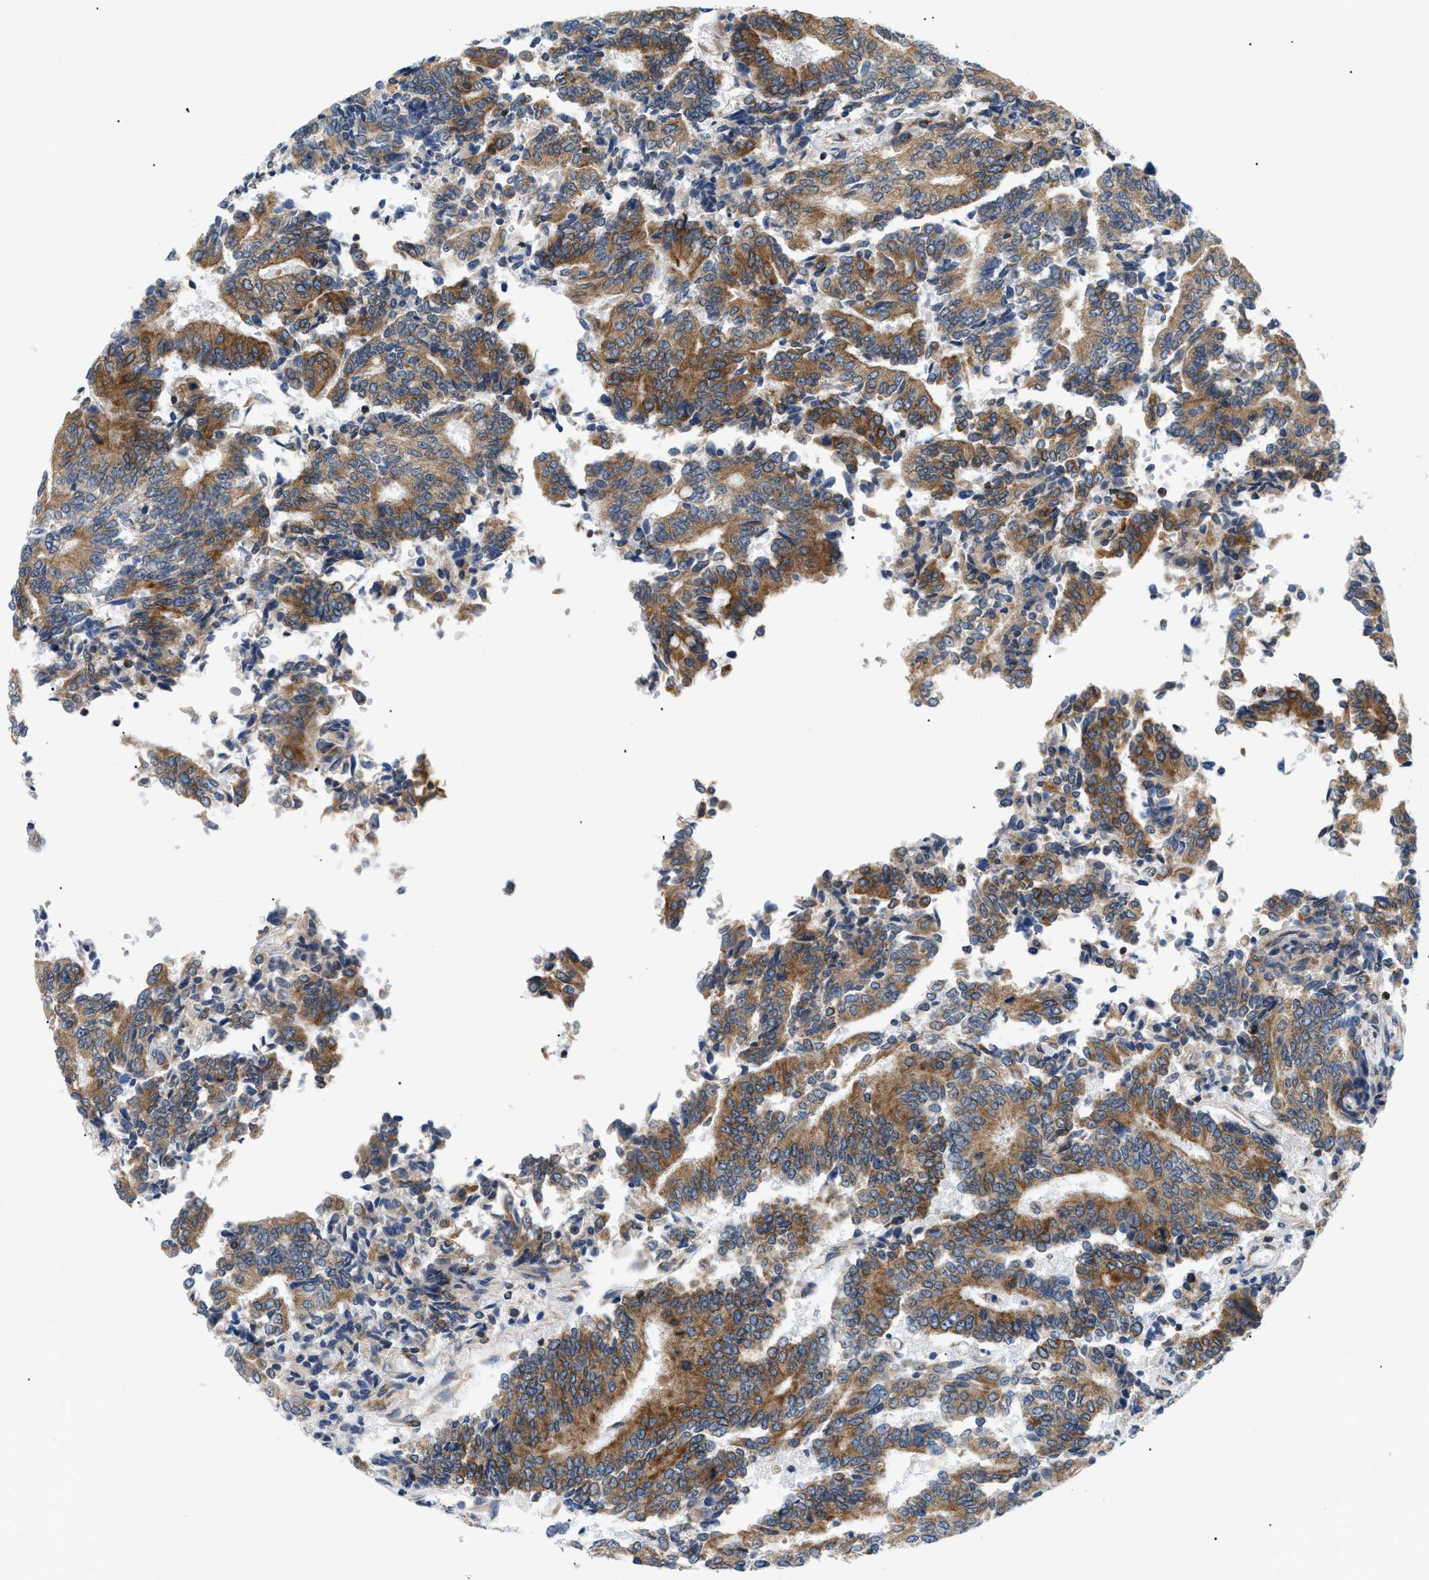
{"staining": {"intensity": "strong", "quantity": ">75%", "location": "cytoplasmic/membranous"}, "tissue": "prostate cancer", "cell_type": "Tumor cells", "image_type": "cancer", "snomed": [{"axis": "morphology", "description": "Normal tissue, NOS"}, {"axis": "morphology", "description": "Adenocarcinoma, High grade"}, {"axis": "topography", "description": "Prostate"}, {"axis": "topography", "description": "Seminal veicle"}], "caption": "Brown immunohistochemical staining in prostate cancer shows strong cytoplasmic/membranous positivity in about >75% of tumor cells.", "gene": "DERL1", "patient": {"sex": "male", "age": 55}}